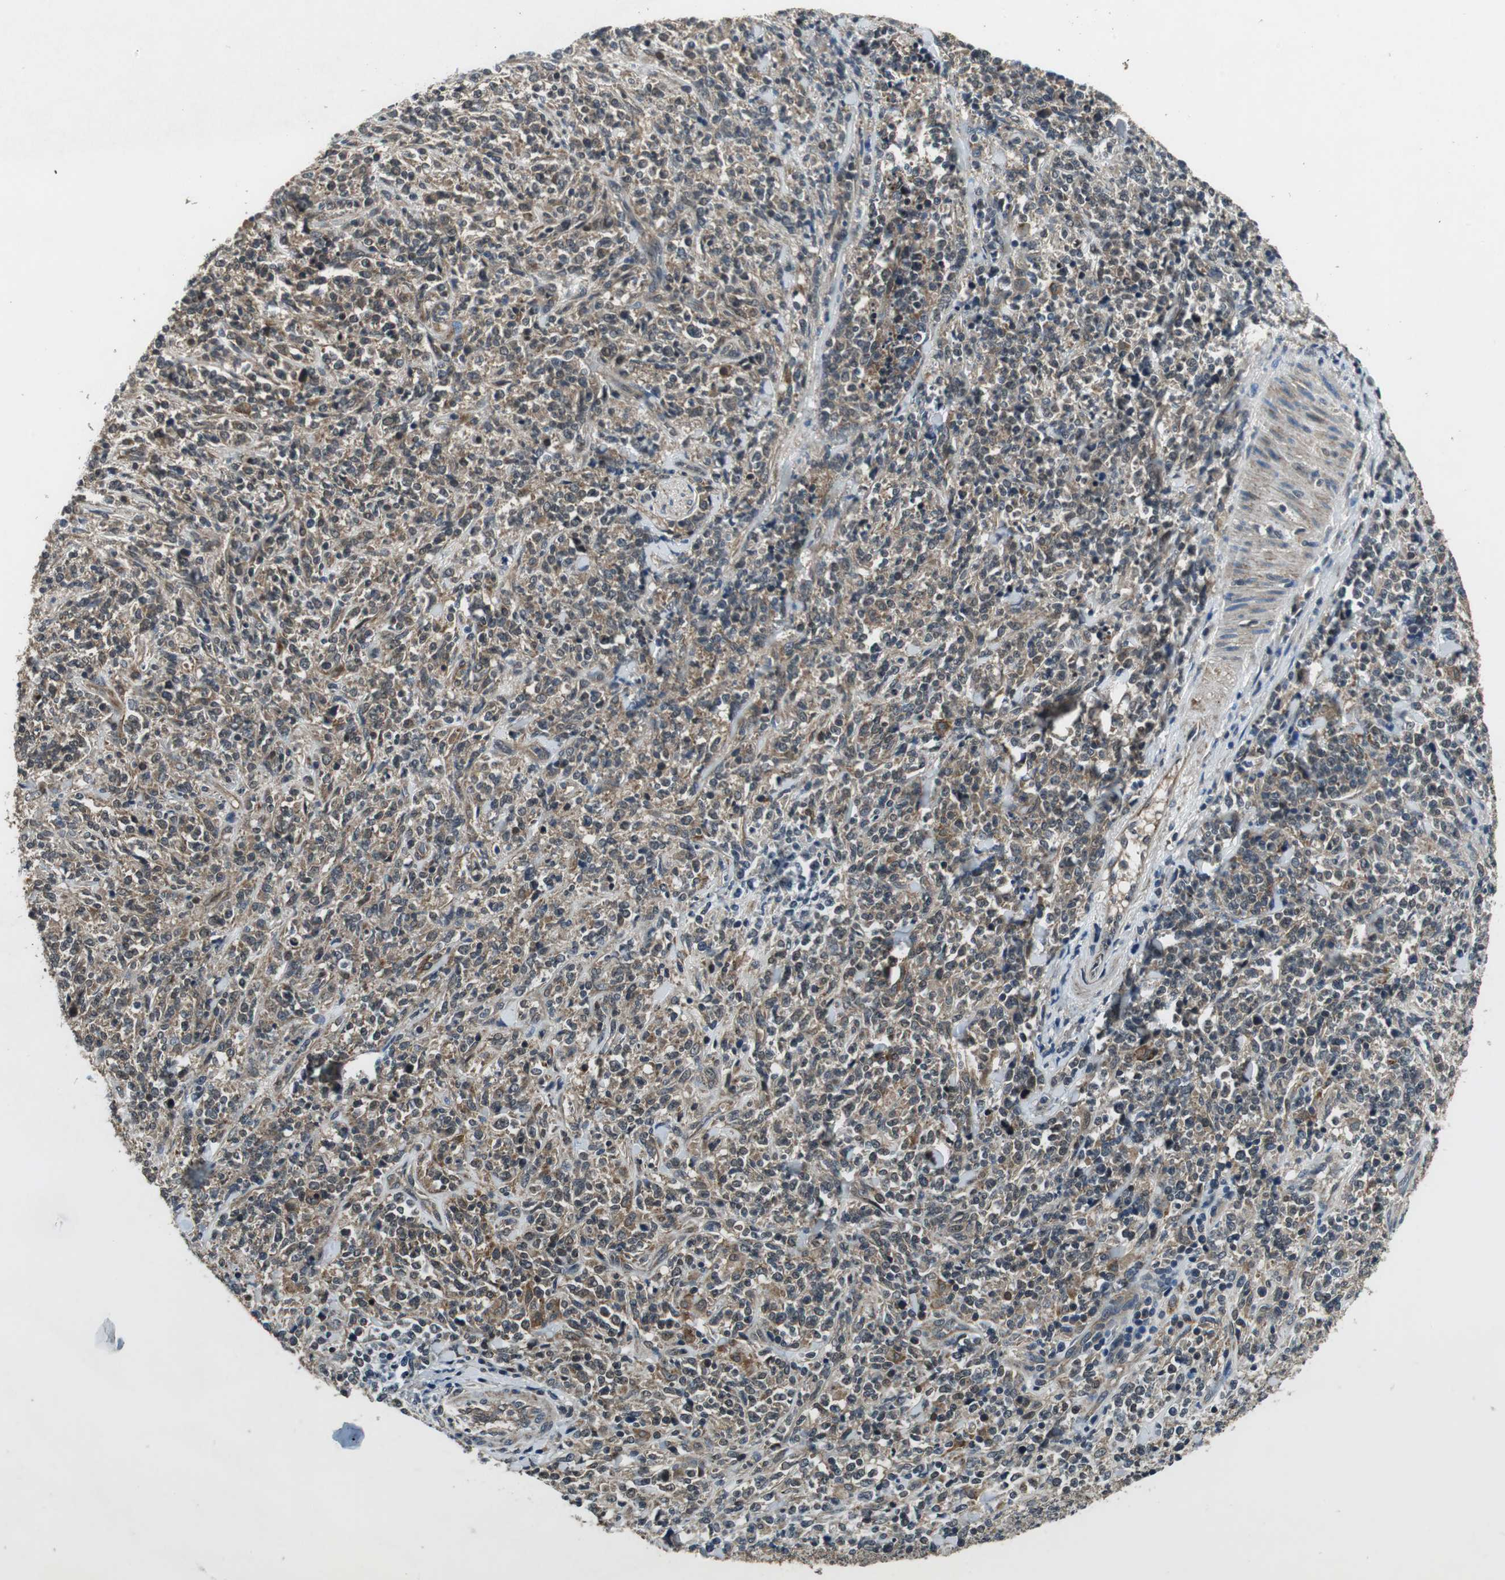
{"staining": {"intensity": "moderate", "quantity": ">75%", "location": "cytoplasmic/membranous"}, "tissue": "lymphoma", "cell_type": "Tumor cells", "image_type": "cancer", "snomed": [{"axis": "morphology", "description": "Malignant lymphoma, non-Hodgkin's type, High grade"}, {"axis": "topography", "description": "Soft tissue"}], "caption": "Immunohistochemical staining of human lymphoma displays medium levels of moderate cytoplasmic/membranous positivity in about >75% of tumor cells.", "gene": "PSMB4", "patient": {"sex": "male", "age": 18}}